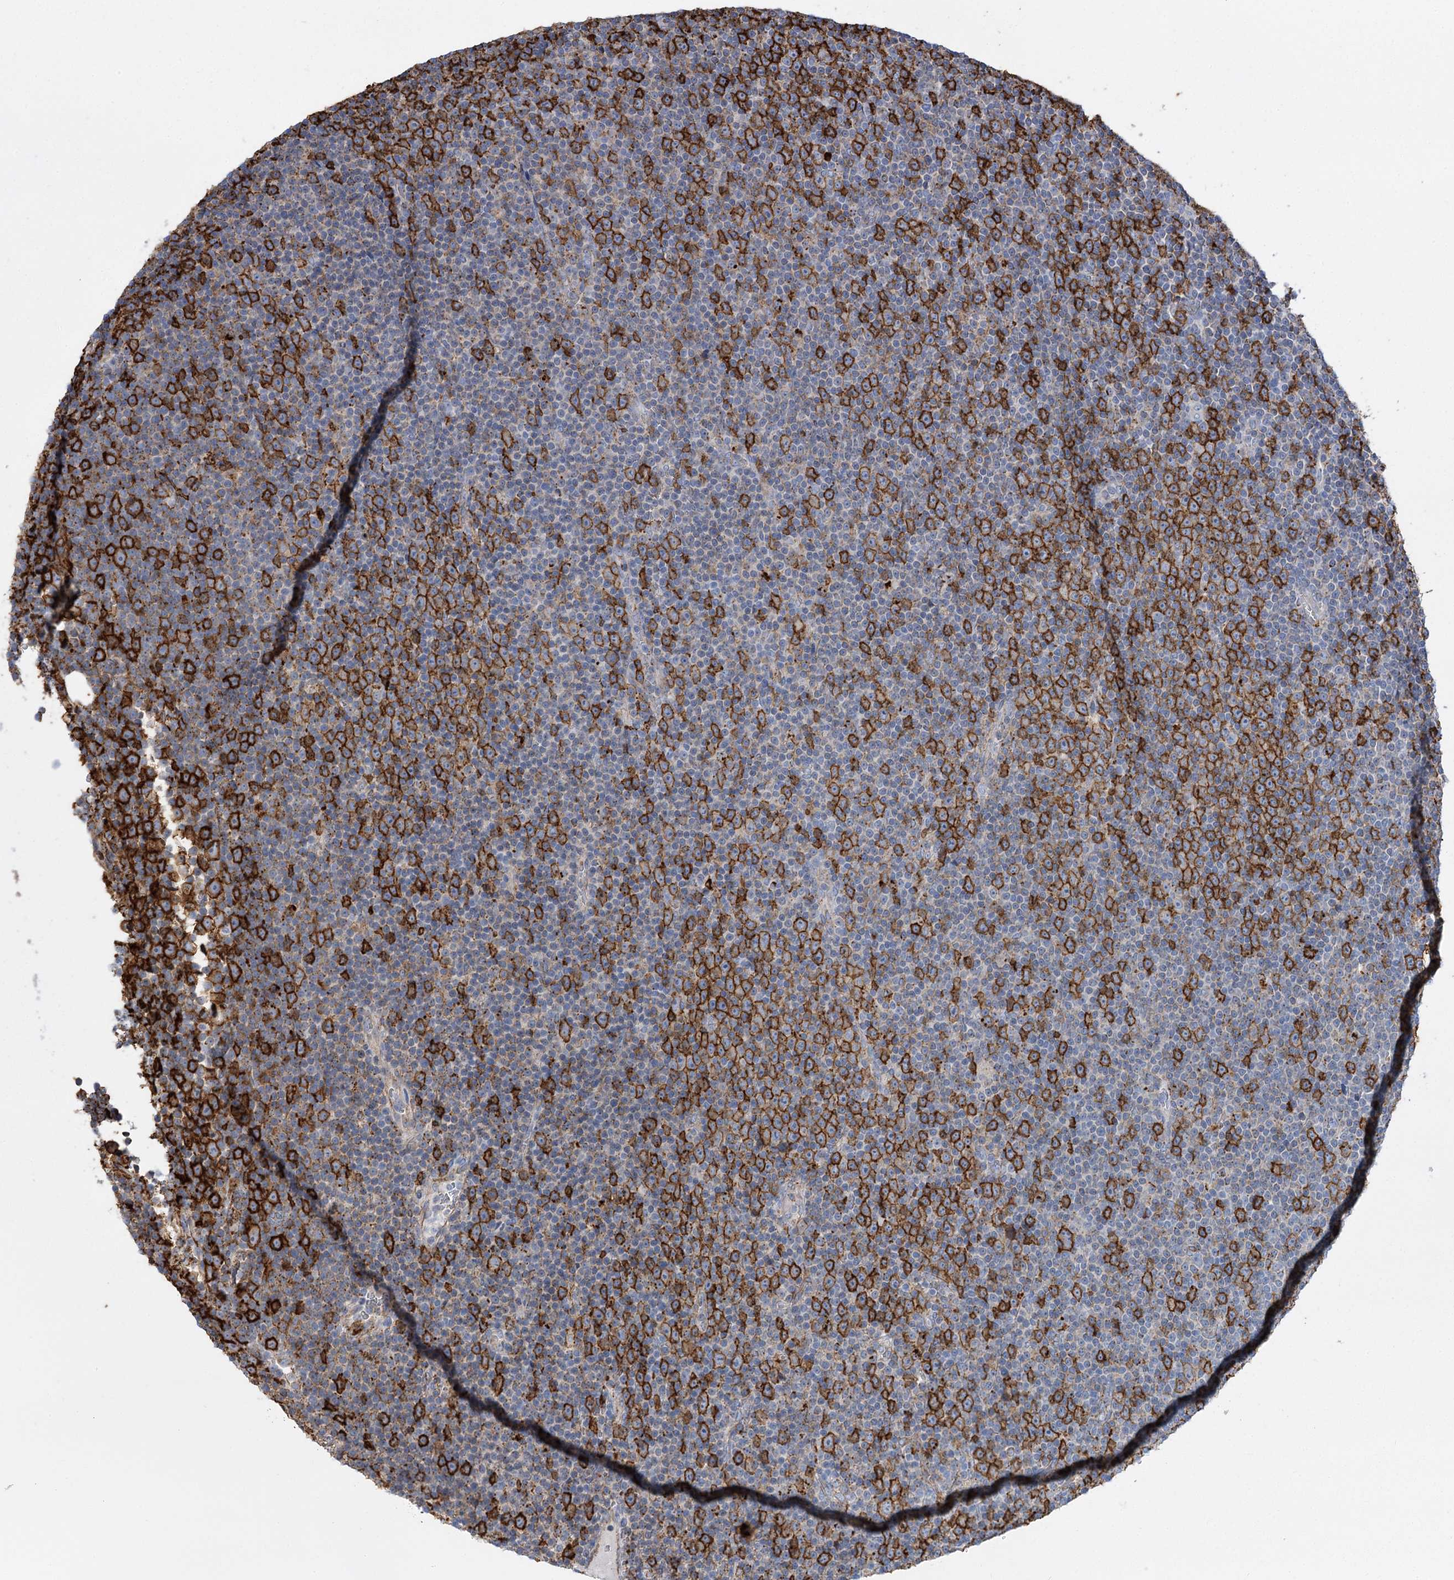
{"staining": {"intensity": "strong", "quantity": "25%-75%", "location": "cytoplasmic/membranous"}, "tissue": "lymphoma", "cell_type": "Tumor cells", "image_type": "cancer", "snomed": [{"axis": "morphology", "description": "Malignant lymphoma, non-Hodgkin's type, Low grade"}, {"axis": "topography", "description": "Lymph node"}], "caption": "Human malignant lymphoma, non-Hodgkin's type (low-grade) stained for a protein (brown) demonstrates strong cytoplasmic/membranous positive positivity in approximately 25%-75% of tumor cells.", "gene": "PIWIL4", "patient": {"sex": "female", "age": 67}}